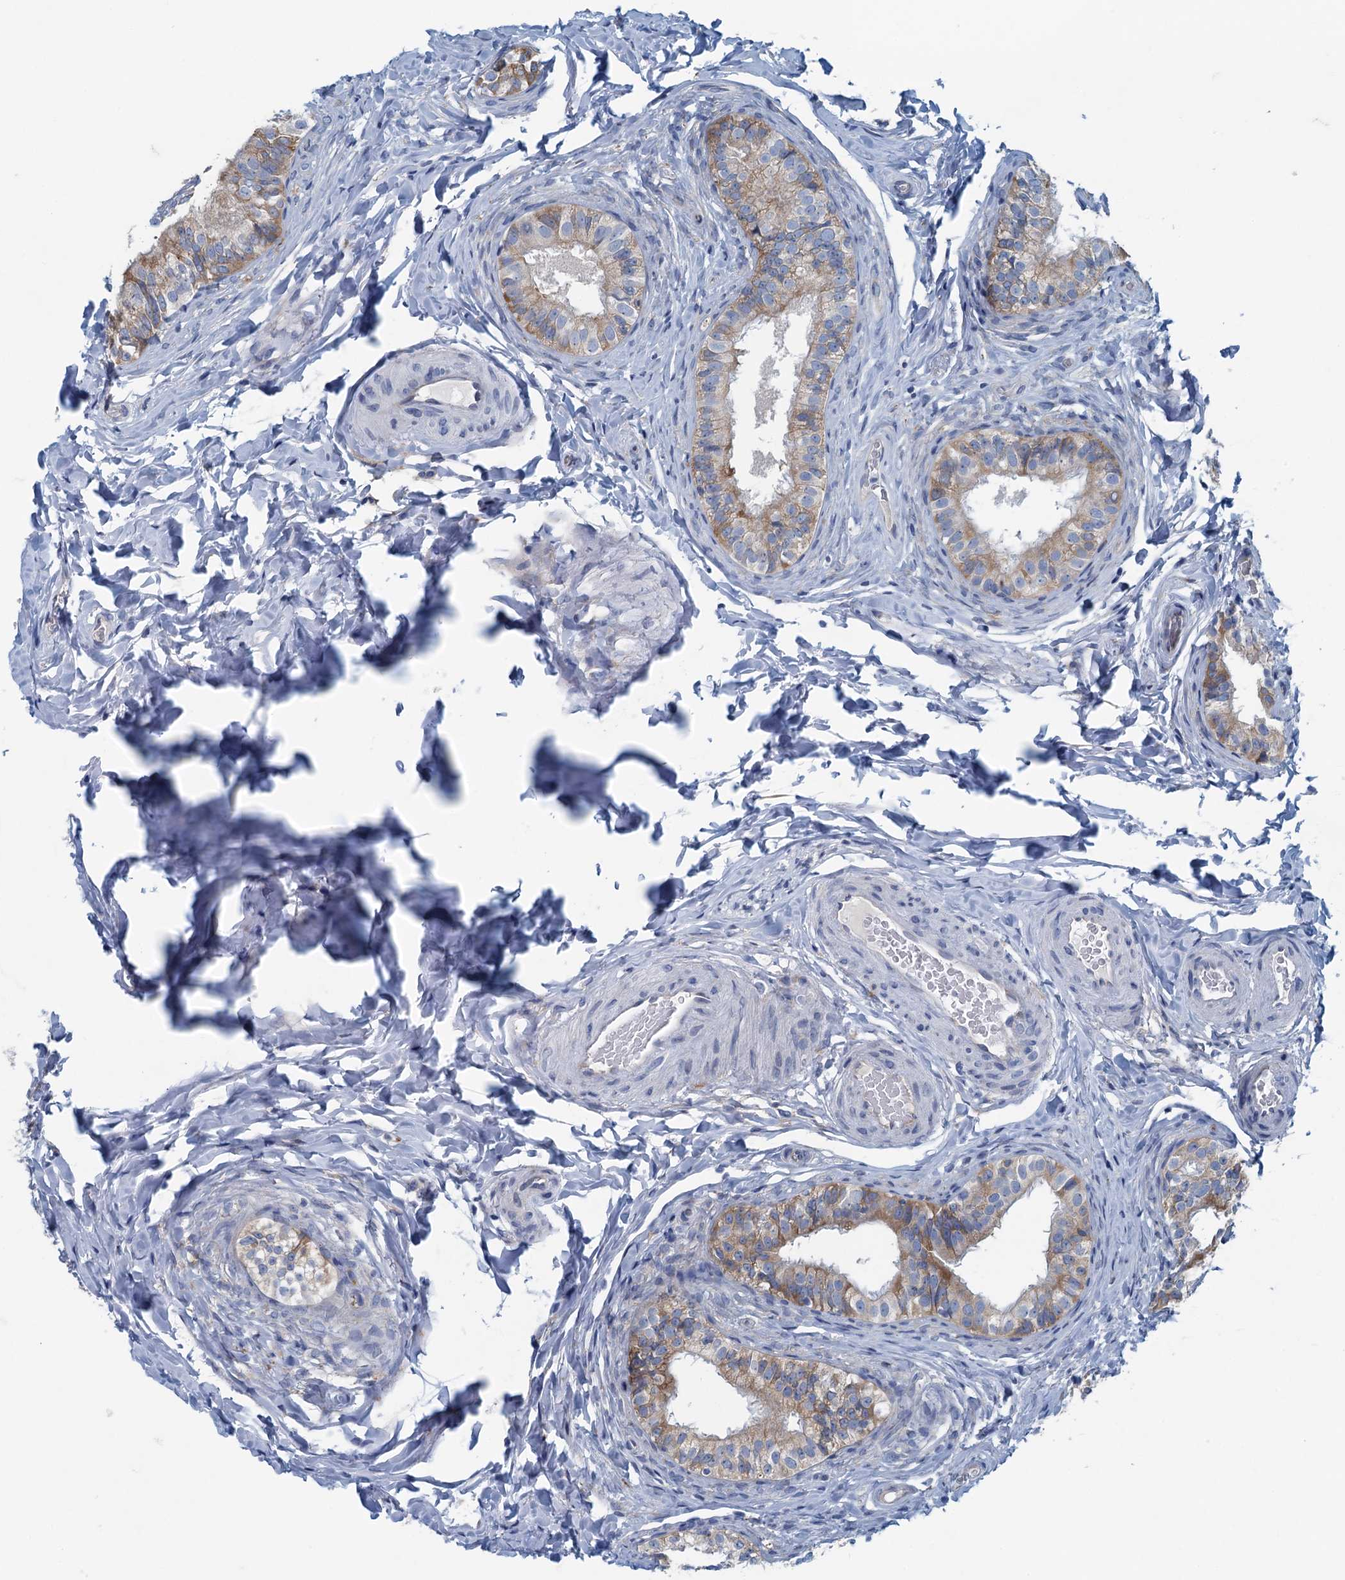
{"staining": {"intensity": "strong", "quantity": "25%-75%", "location": "cytoplasmic/membranous"}, "tissue": "epididymis", "cell_type": "Glandular cells", "image_type": "normal", "snomed": [{"axis": "morphology", "description": "Normal tissue, NOS"}, {"axis": "topography", "description": "Epididymis"}], "caption": "Benign epididymis exhibits strong cytoplasmic/membranous staining in approximately 25%-75% of glandular cells, visualized by immunohistochemistry.", "gene": "MYDGF", "patient": {"sex": "male", "age": 49}}